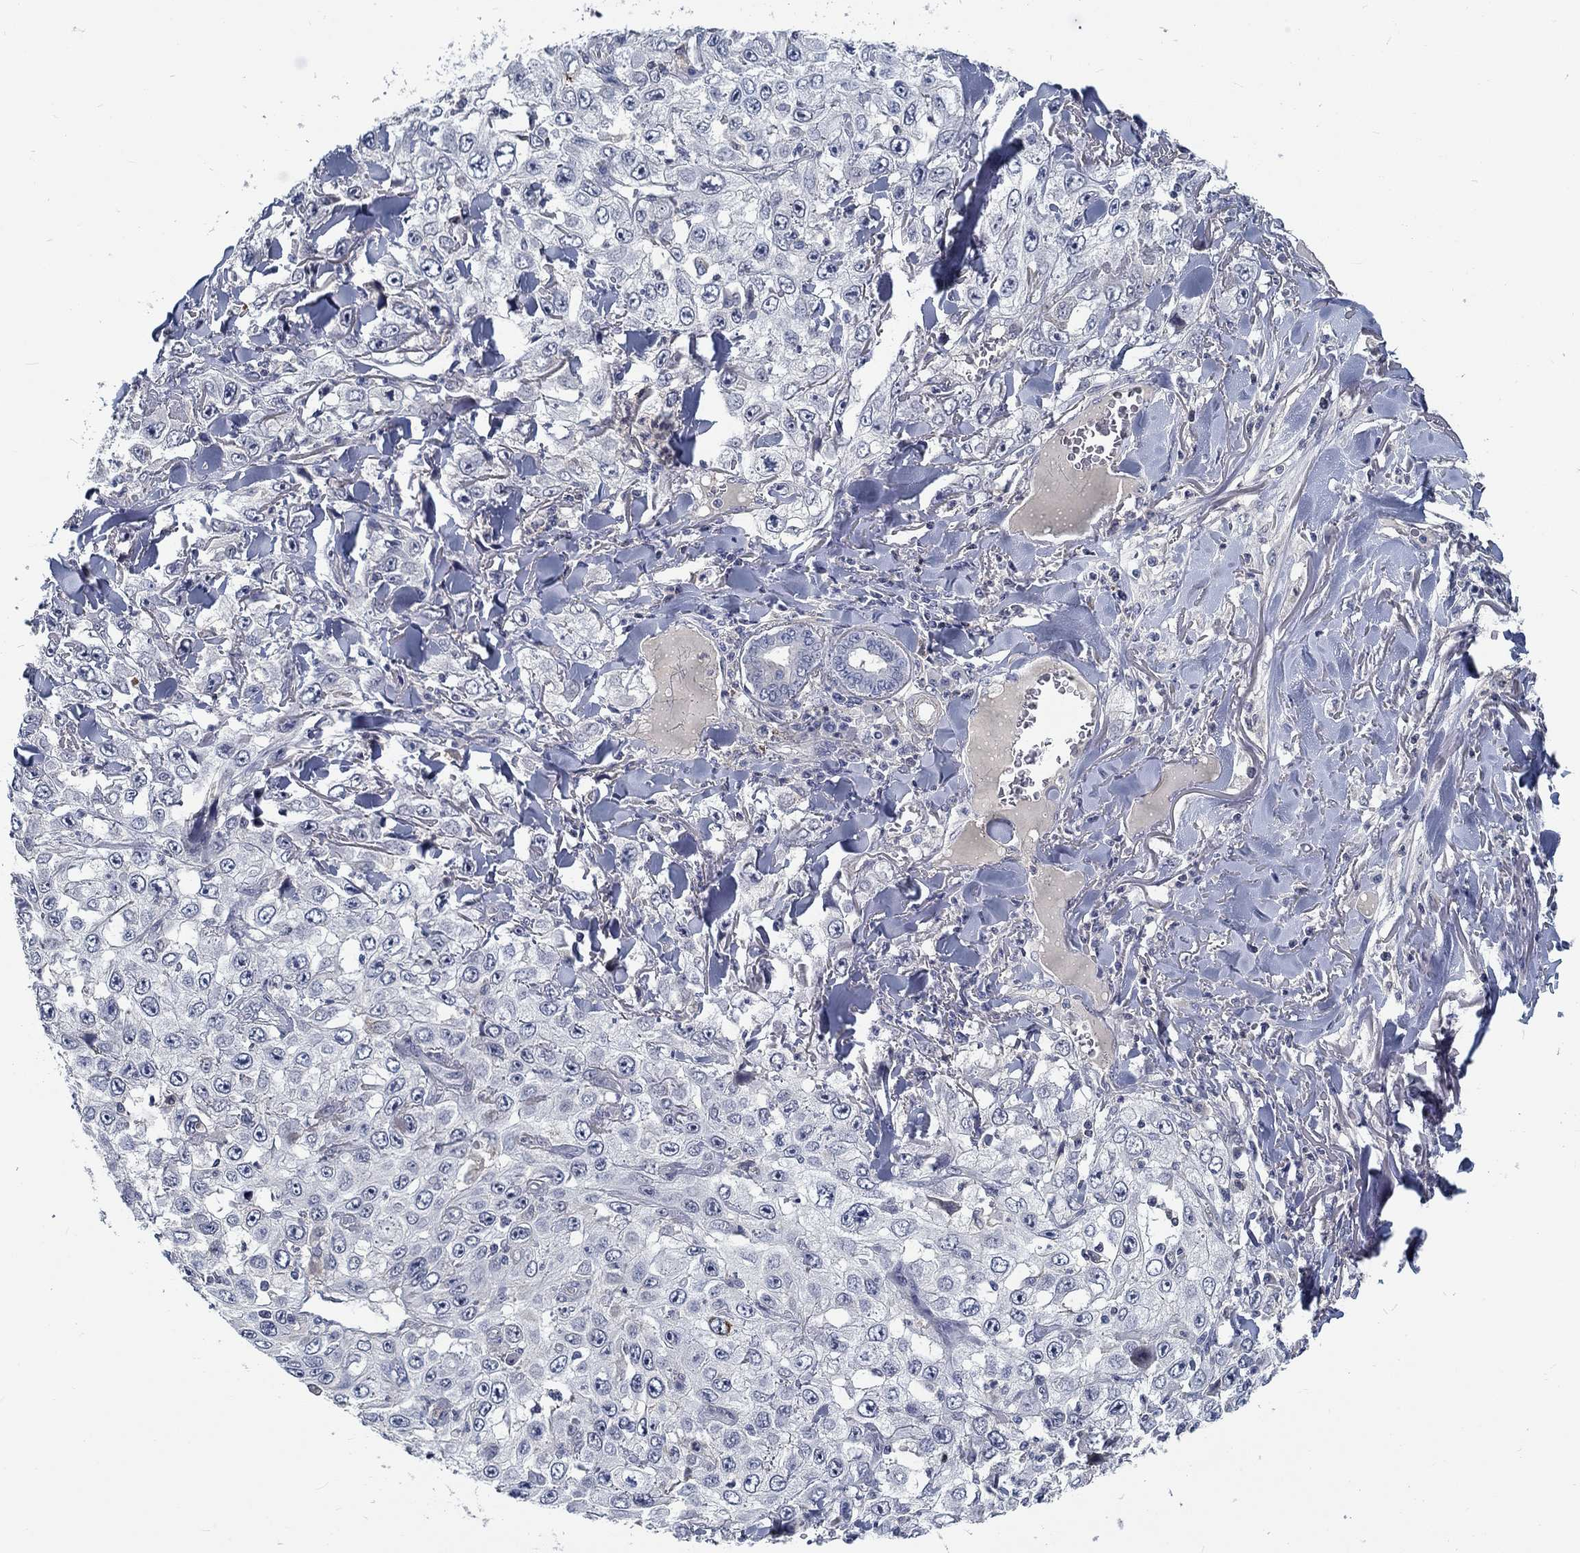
{"staining": {"intensity": "negative", "quantity": "none", "location": "none"}, "tissue": "skin cancer", "cell_type": "Tumor cells", "image_type": "cancer", "snomed": [{"axis": "morphology", "description": "Squamous cell carcinoma, NOS"}, {"axis": "topography", "description": "Skin"}], "caption": "Immunohistochemistry photomicrograph of neoplastic tissue: human skin cancer (squamous cell carcinoma) stained with DAB displays no significant protein expression in tumor cells.", "gene": "MYBPC1", "patient": {"sex": "male", "age": 82}}